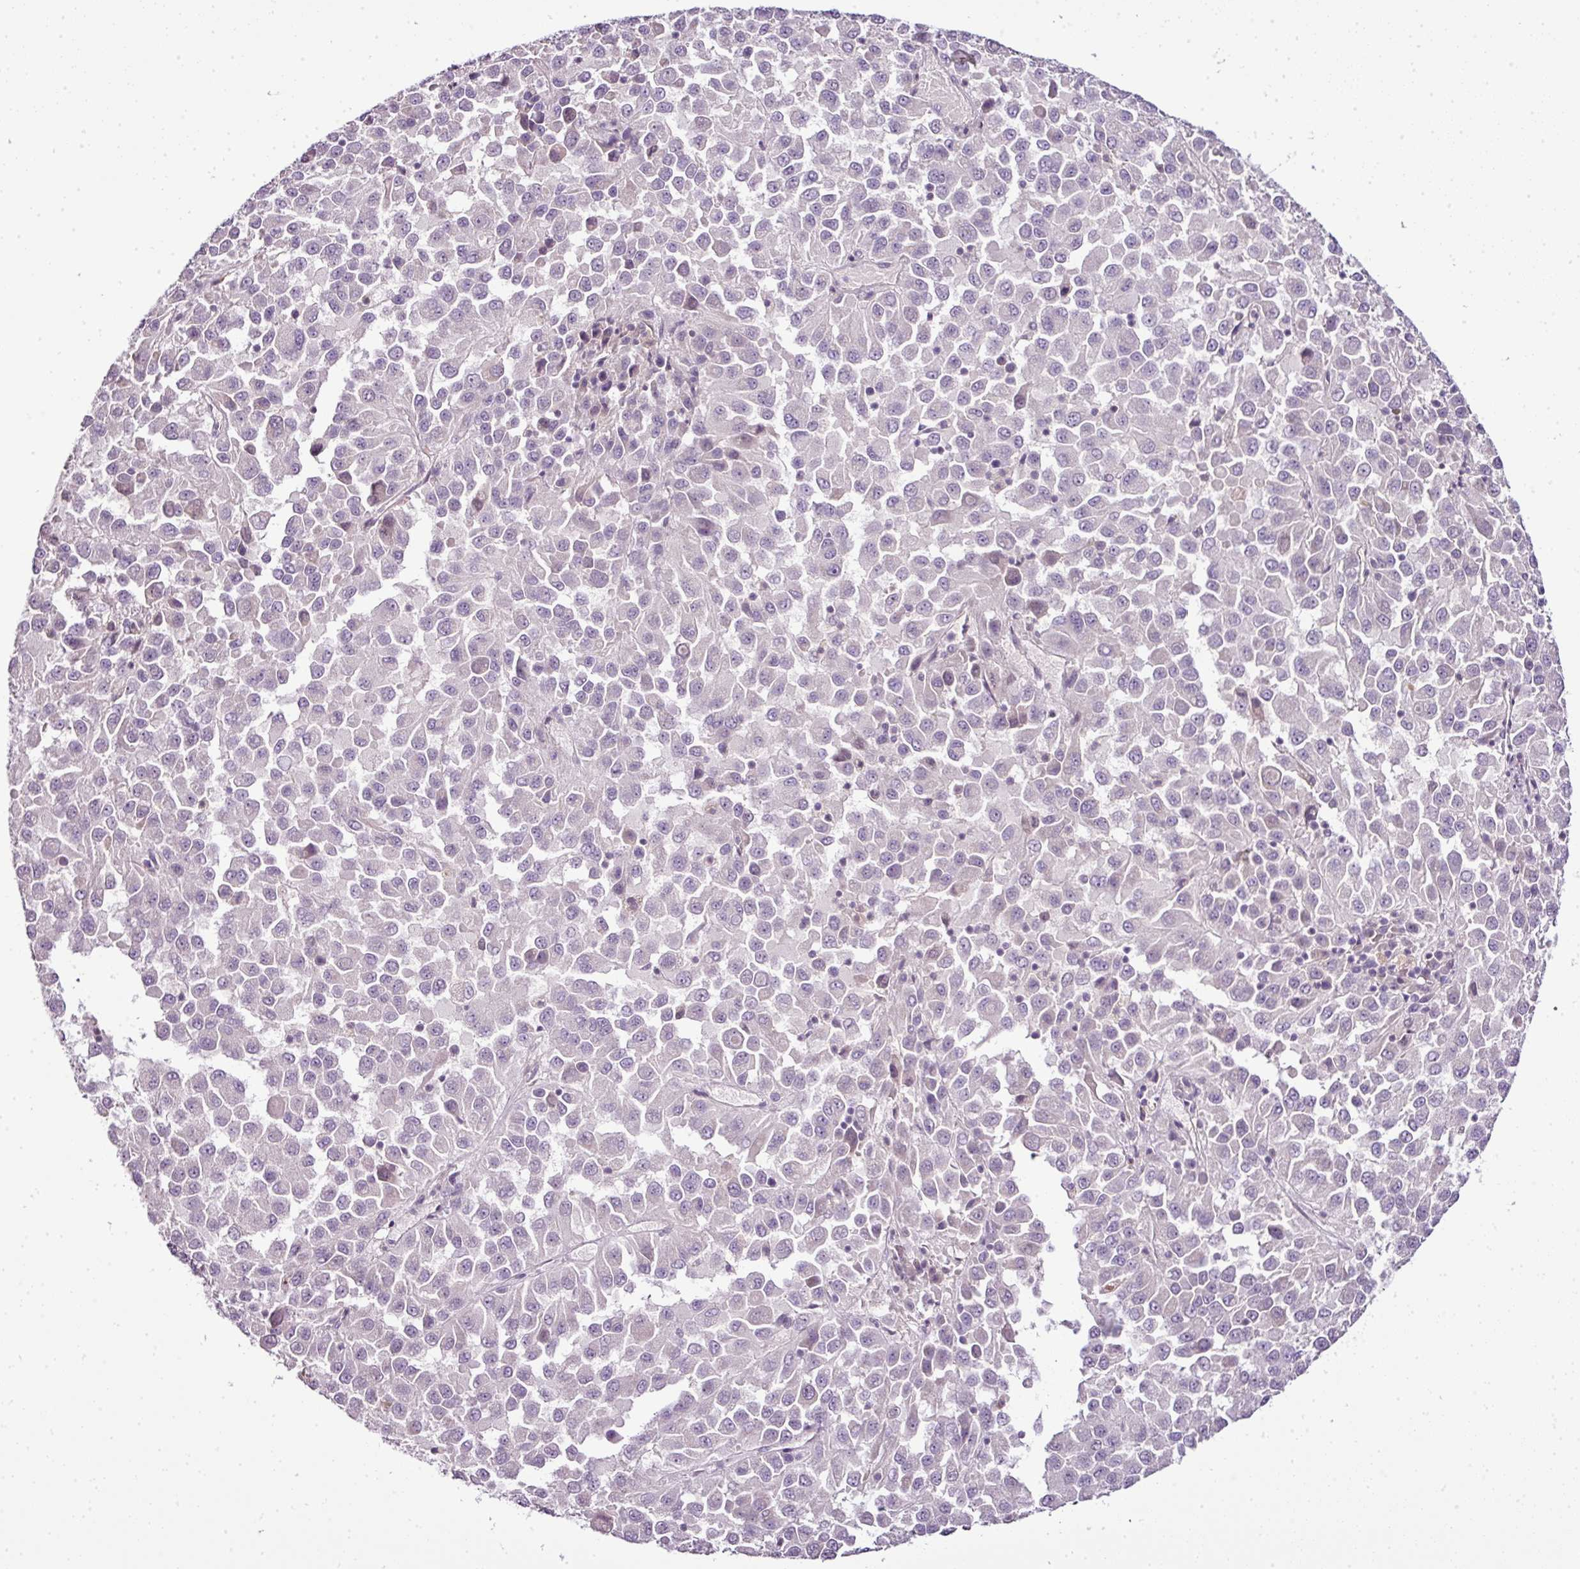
{"staining": {"intensity": "negative", "quantity": "none", "location": "none"}, "tissue": "melanoma", "cell_type": "Tumor cells", "image_type": "cancer", "snomed": [{"axis": "morphology", "description": "Malignant melanoma, Metastatic site"}, {"axis": "topography", "description": "Lung"}], "caption": "There is no significant staining in tumor cells of melanoma.", "gene": "TEX30", "patient": {"sex": "male", "age": 64}}